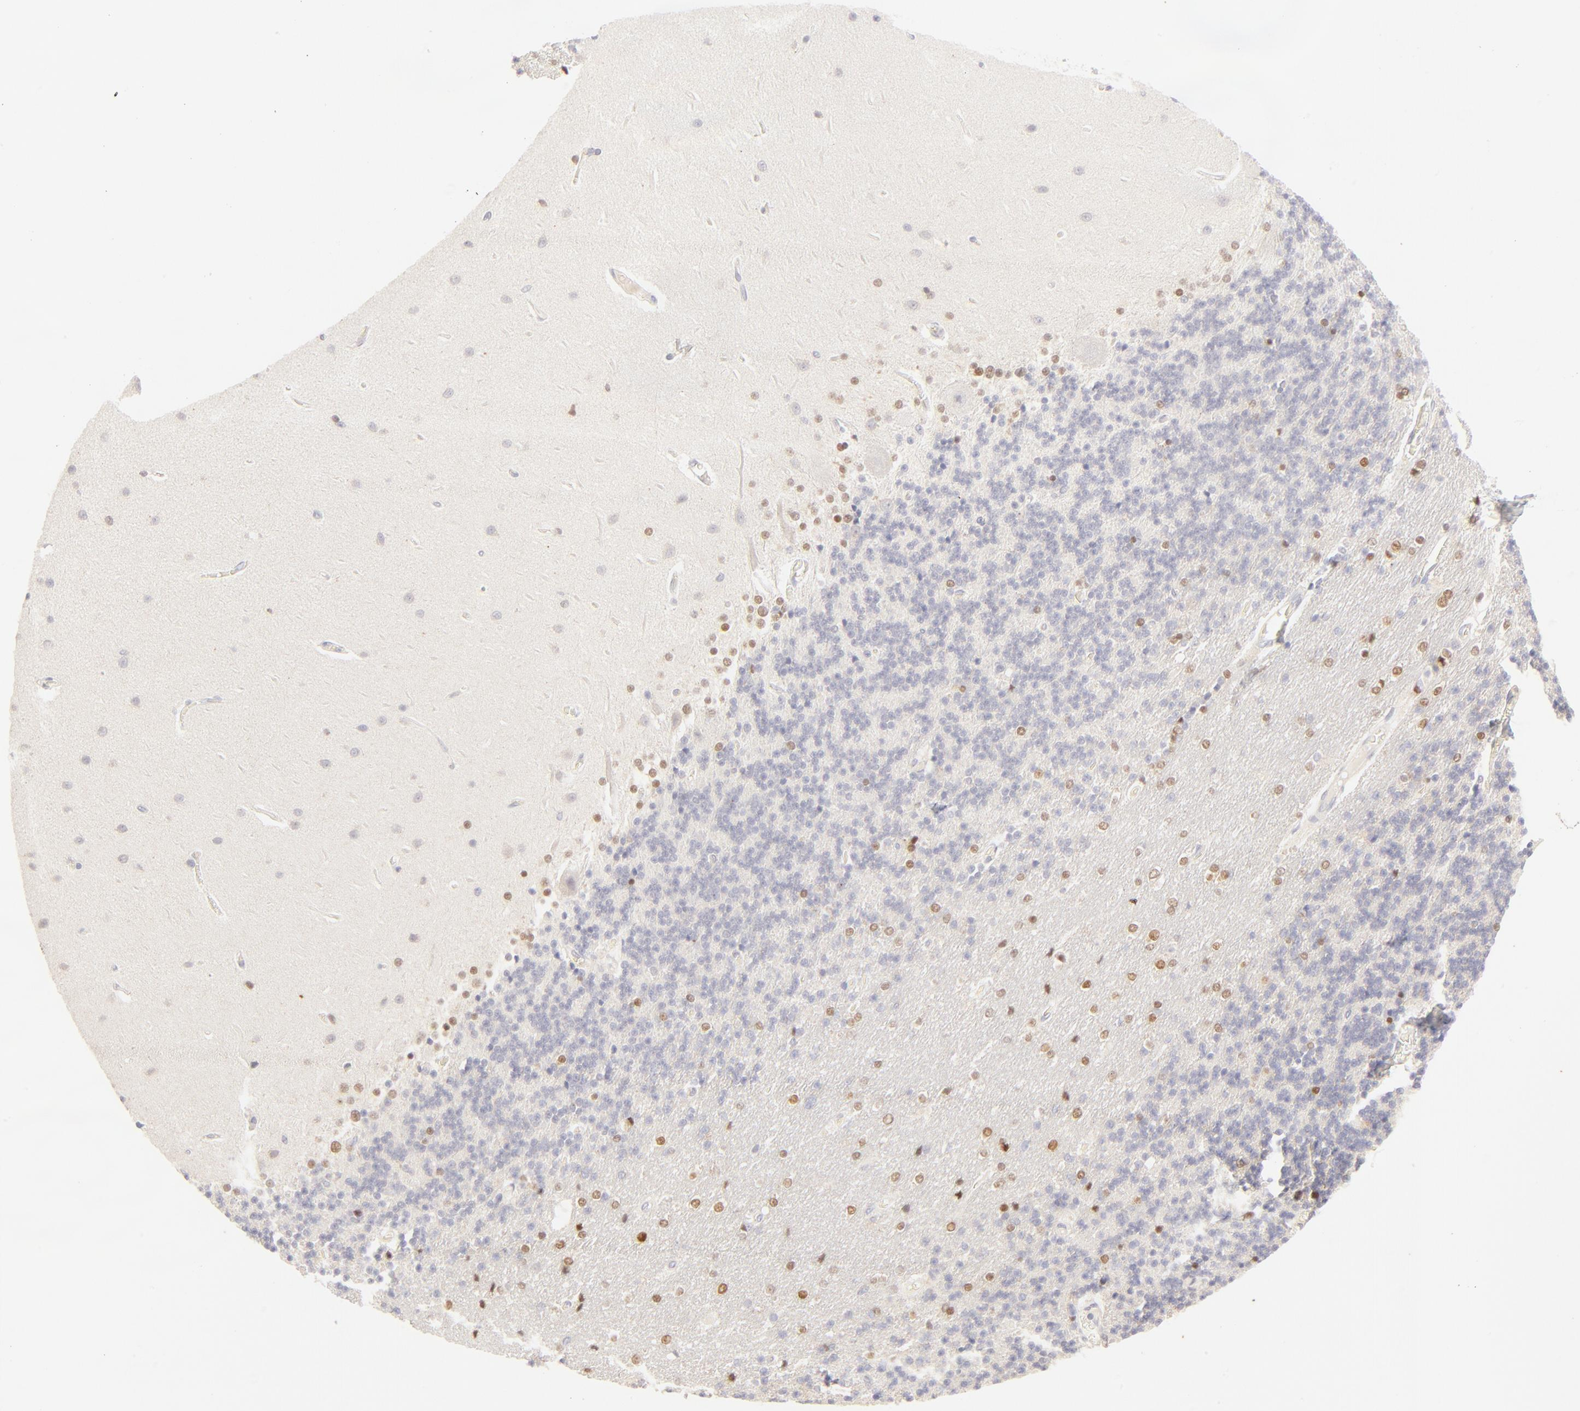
{"staining": {"intensity": "negative", "quantity": "none", "location": "none"}, "tissue": "cerebellum", "cell_type": "Cells in granular layer", "image_type": "normal", "snomed": [{"axis": "morphology", "description": "Normal tissue, NOS"}, {"axis": "topography", "description": "Cerebellum"}], "caption": "This histopathology image is of unremarkable cerebellum stained with immunohistochemistry (IHC) to label a protein in brown with the nuclei are counter-stained blue. There is no staining in cells in granular layer. Nuclei are stained in blue.", "gene": "NKX2", "patient": {"sex": "female", "age": 54}}